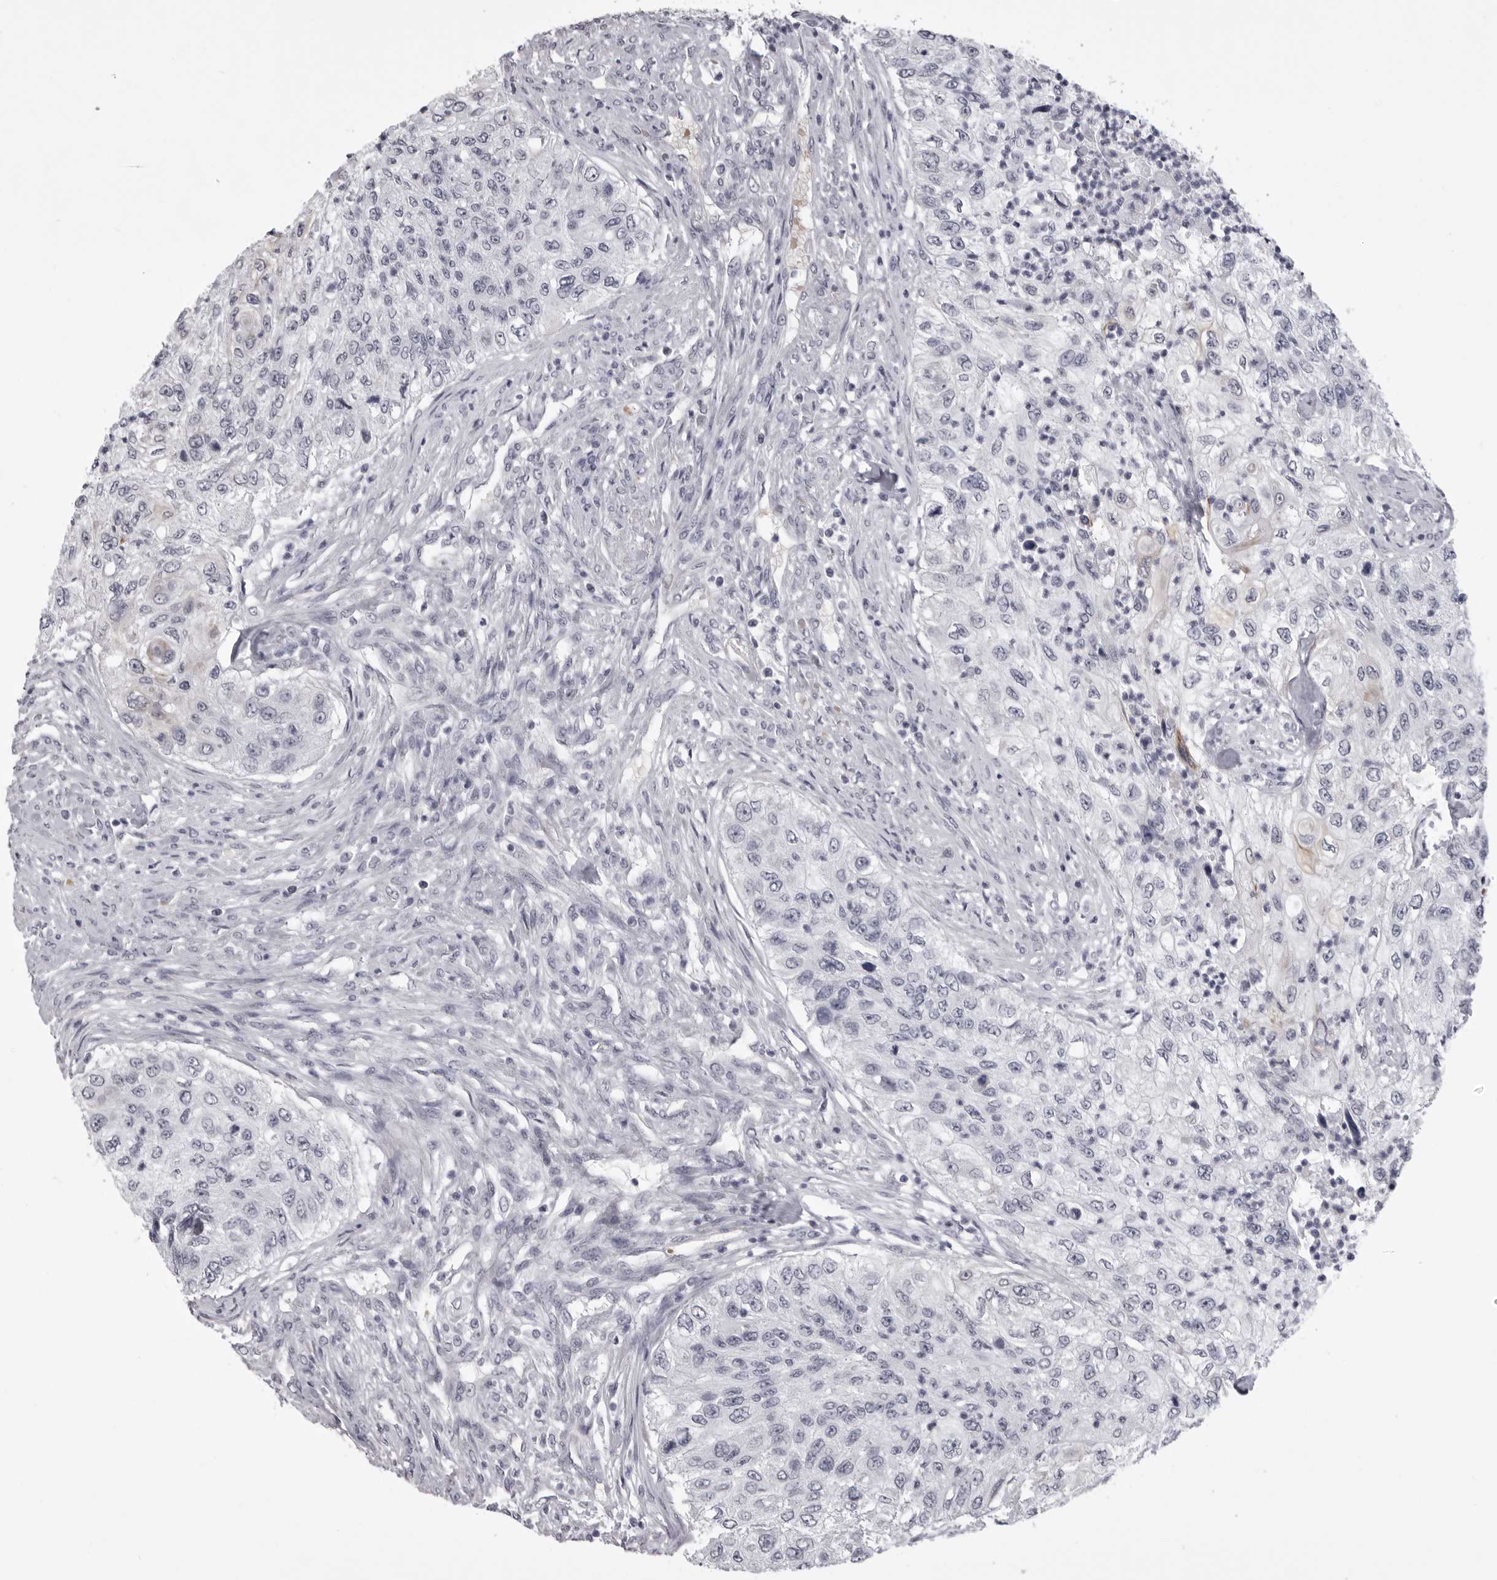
{"staining": {"intensity": "weak", "quantity": "<25%", "location": "cytoplasmic/membranous"}, "tissue": "urothelial cancer", "cell_type": "Tumor cells", "image_type": "cancer", "snomed": [{"axis": "morphology", "description": "Urothelial carcinoma, High grade"}, {"axis": "topography", "description": "Urinary bladder"}], "caption": "An immunohistochemistry (IHC) micrograph of high-grade urothelial carcinoma is shown. There is no staining in tumor cells of high-grade urothelial carcinoma.", "gene": "EPHA10", "patient": {"sex": "female", "age": 60}}